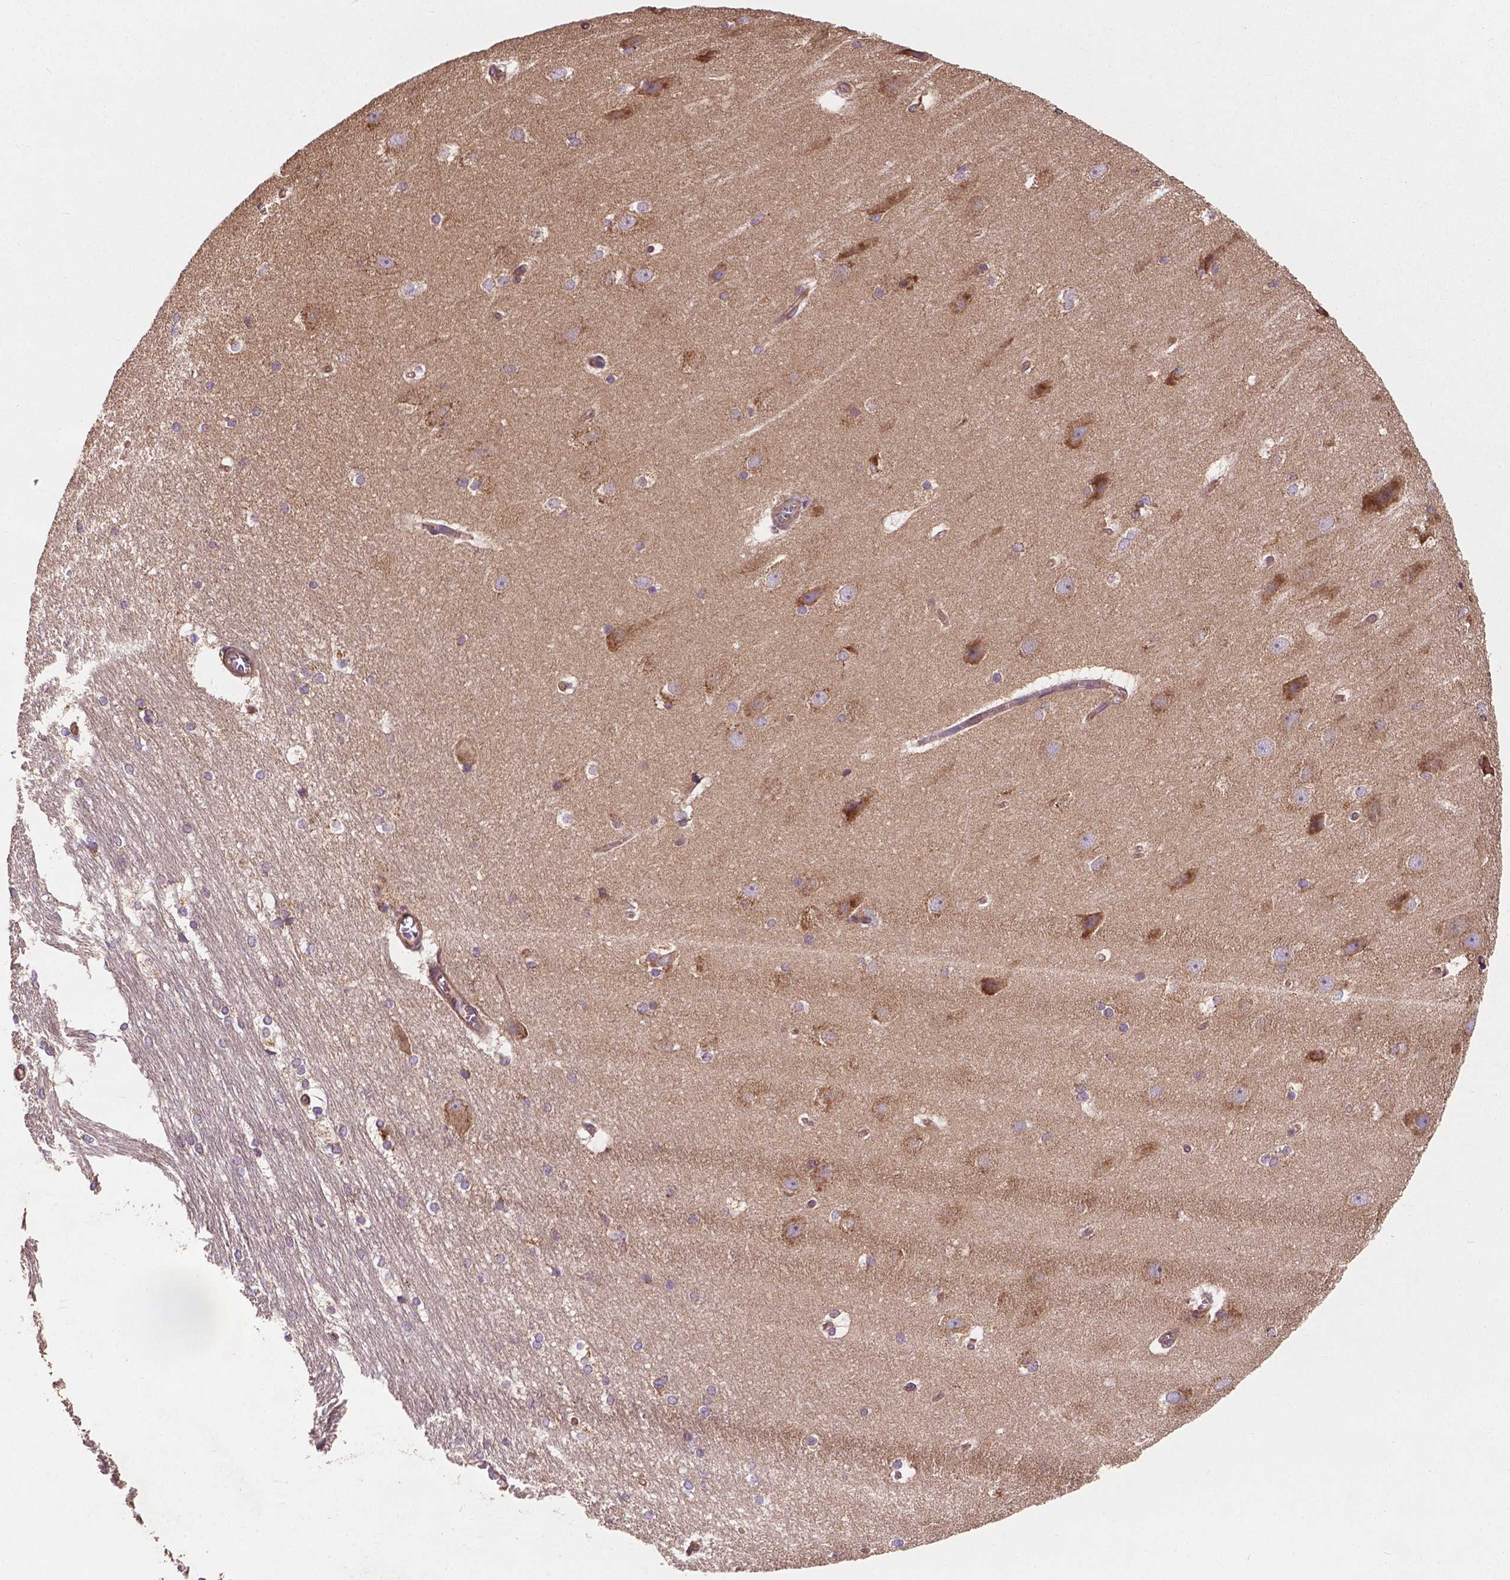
{"staining": {"intensity": "weak", "quantity": "<25%", "location": "cytoplasmic/membranous"}, "tissue": "hippocampus", "cell_type": "Glial cells", "image_type": "normal", "snomed": [{"axis": "morphology", "description": "Normal tissue, NOS"}, {"axis": "topography", "description": "Cerebral cortex"}, {"axis": "topography", "description": "Hippocampus"}], "caption": "Hippocampus stained for a protein using immunohistochemistry (IHC) demonstrates no expression glial cells.", "gene": "CCDC71L", "patient": {"sex": "female", "age": 19}}